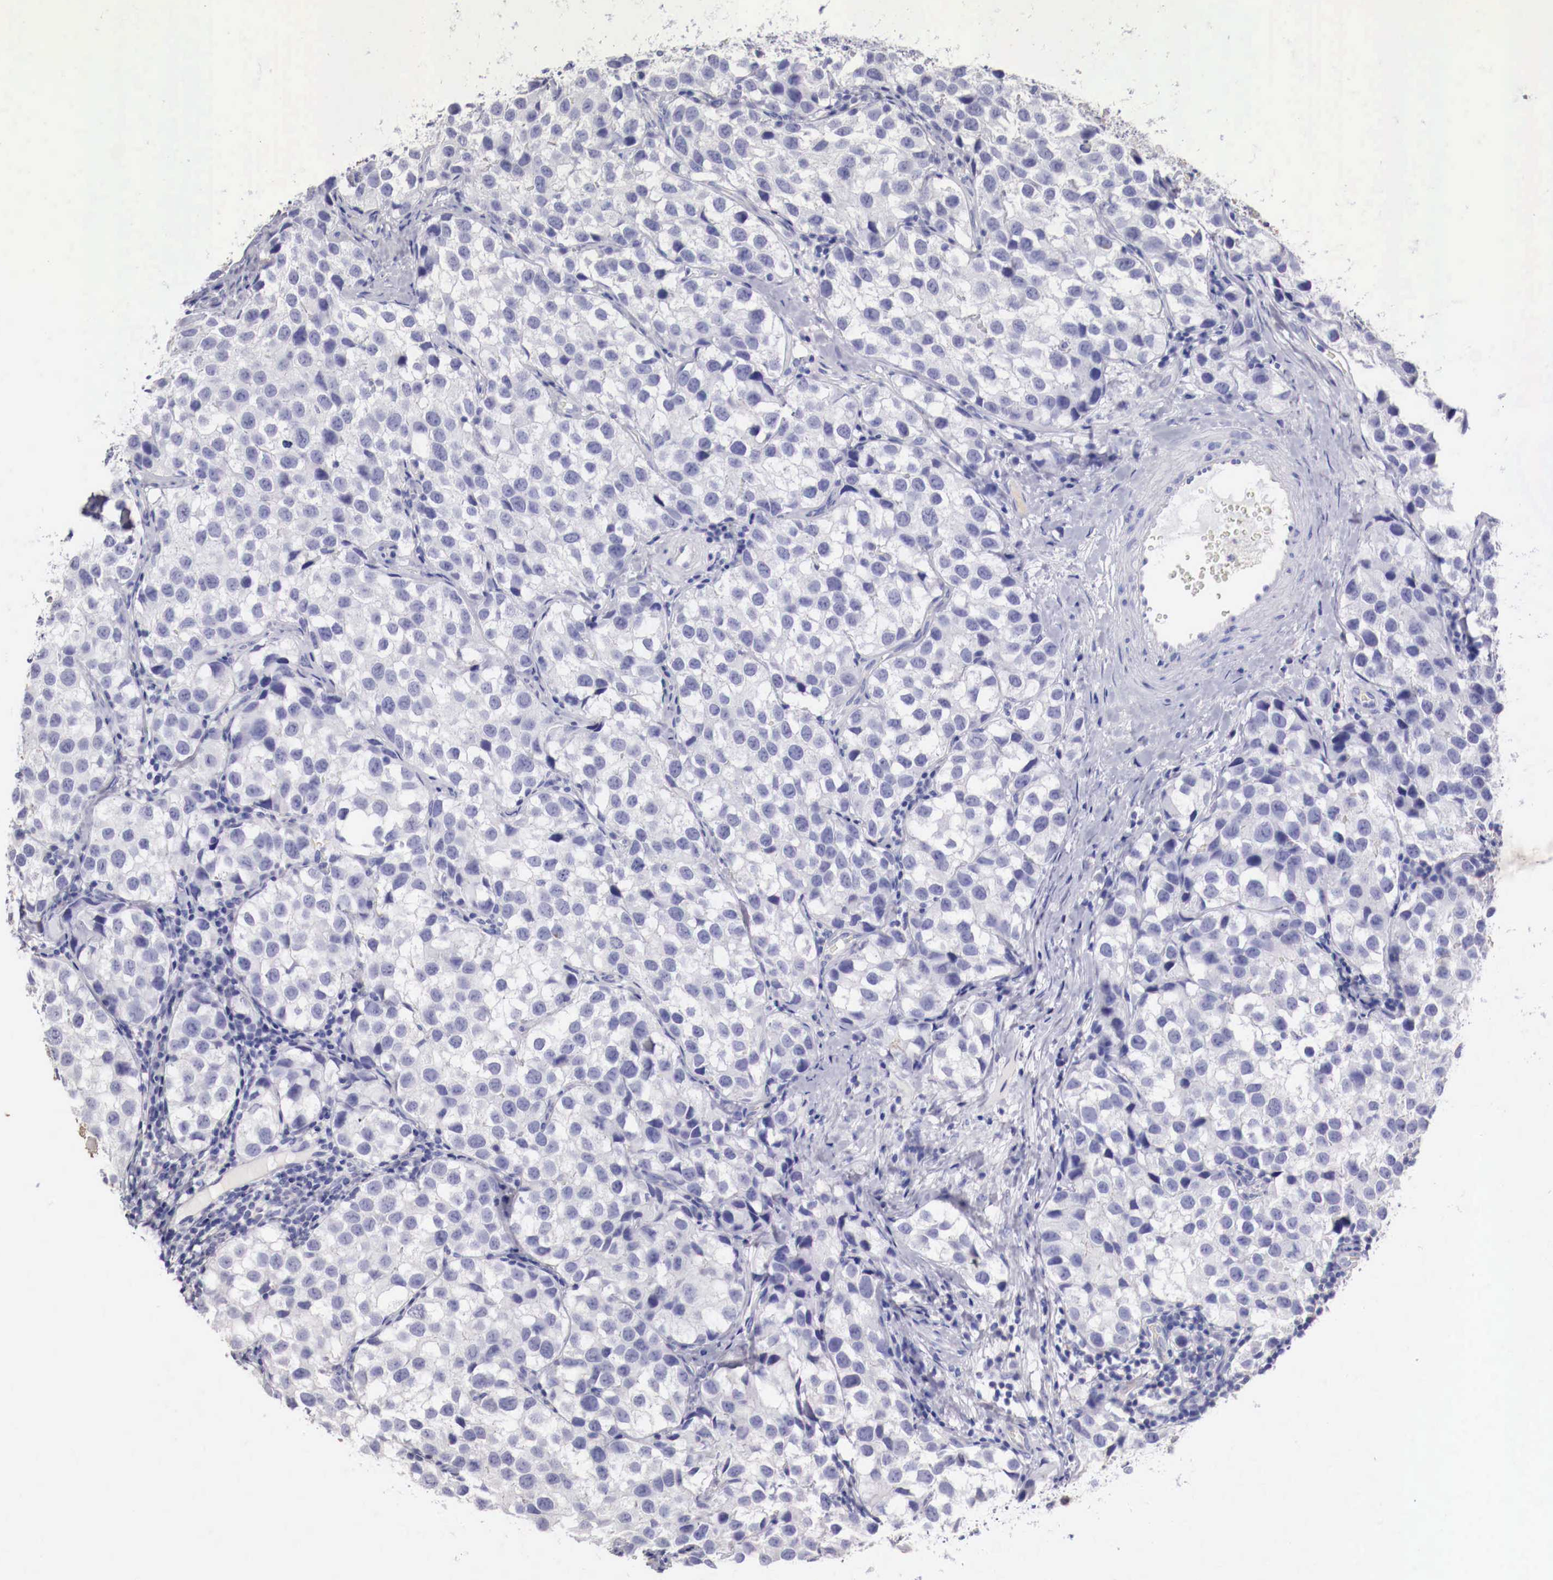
{"staining": {"intensity": "negative", "quantity": "none", "location": "none"}, "tissue": "testis cancer", "cell_type": "Tumor cells", "image_type": "cancer", "snomed": [{"axis": "morphology", "description": "Seminoma, NOS"}, {"axis": "topography", "description": "Testis"}], "caption": "High power microscopy histopathology image of an immunohistochemistry (IHC) photomicrograph of testis cancer (seminoma), revealing no significant staining in tumor cells.", "gene": "PITPNA", "patient": {"sex": "male", "age": 39}}